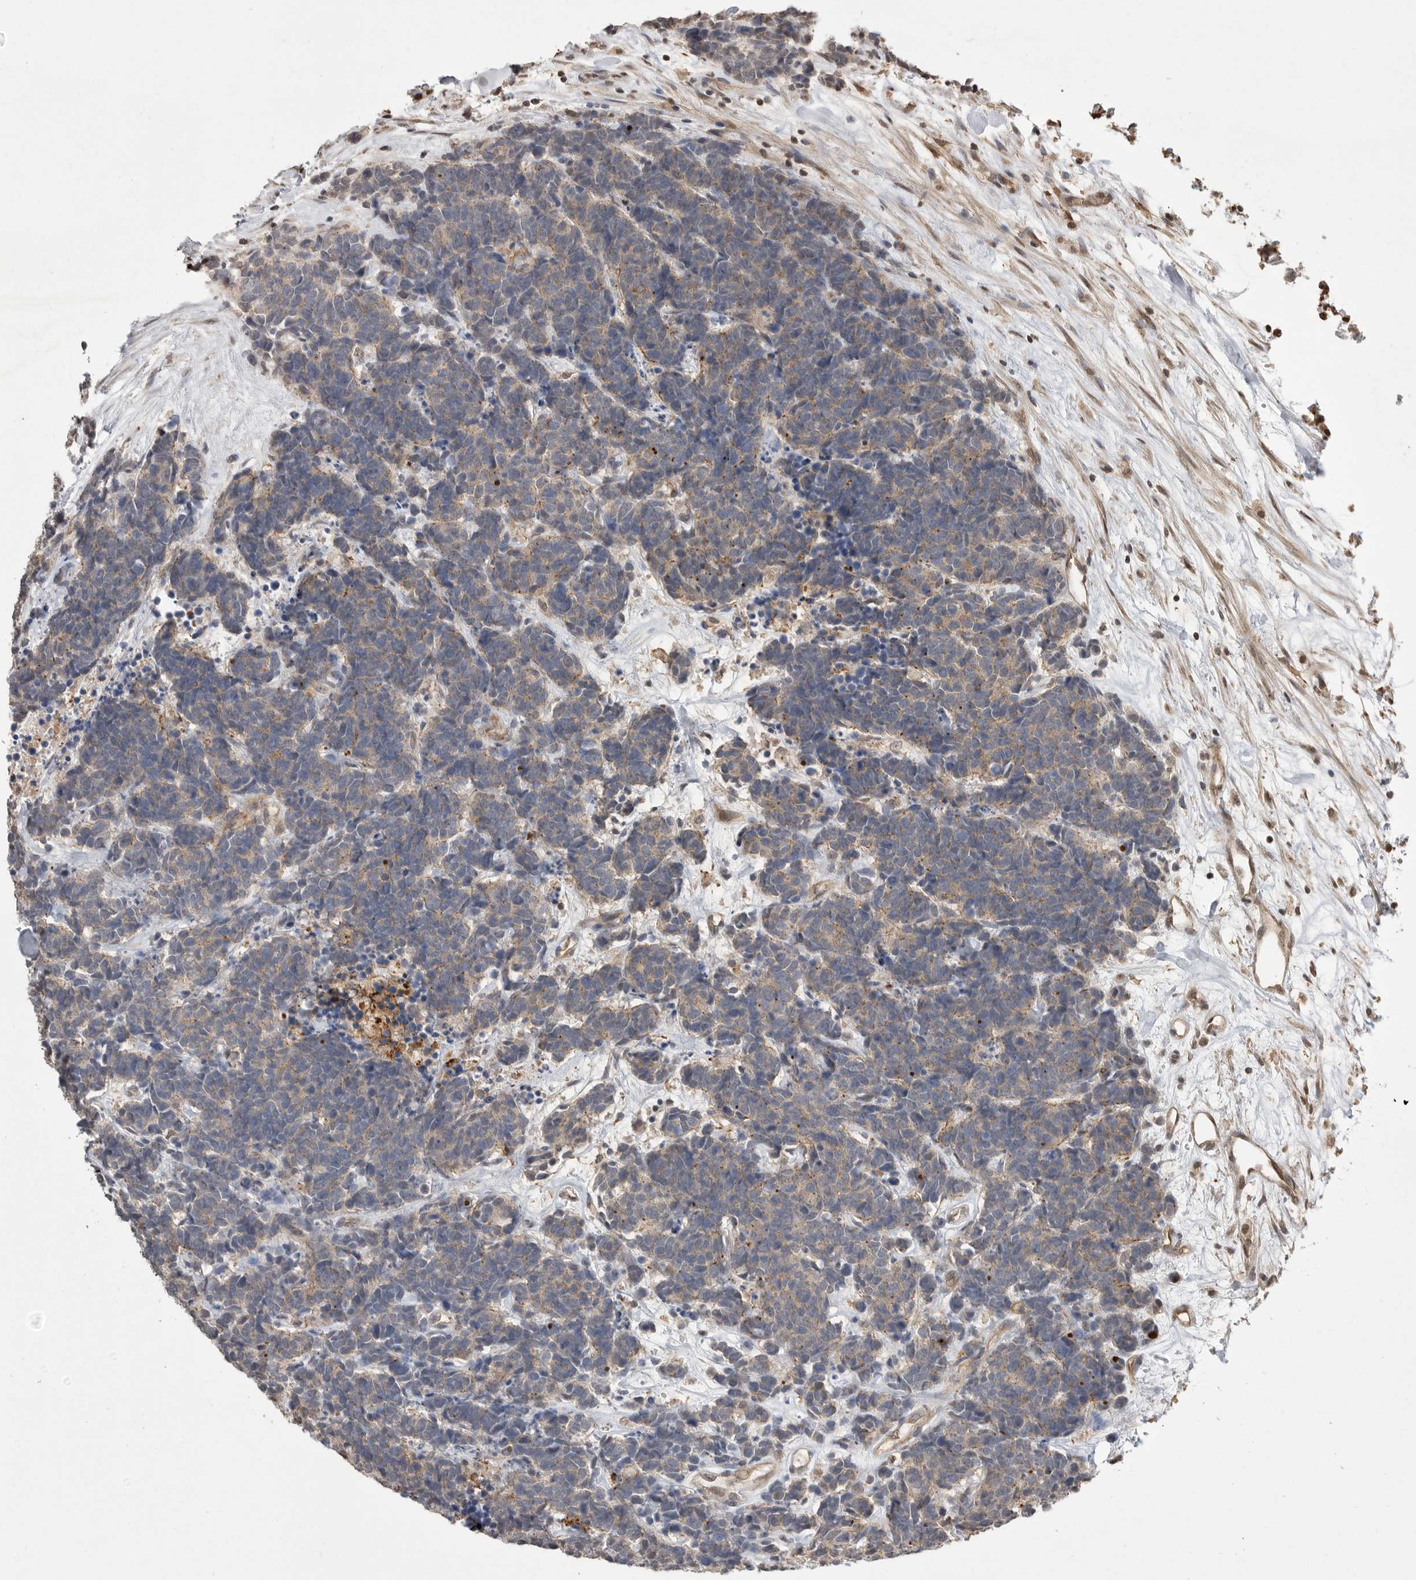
{"staining": {"intensity": "weak", "quantity": "<25%", "location": "cytoplasmic/membranous"}, "tissue": "carcinoid", "cell_type": "Tumor cells", "image_type": "cancer", "snomed": [{"axis": "morphology", "description": "Carcinoma, NOS"}, {"axis": "morphology", "description": "Carcinoid, malignant, NOS"}, {"axis": "topography", "description": "Urinary bladder"}], "caption": "An image of carcinoma stained for a protein shows no brown staining in tumor cells.", "gene": "NECTIN1", "patient": {"sex": "male", "age": 57}}